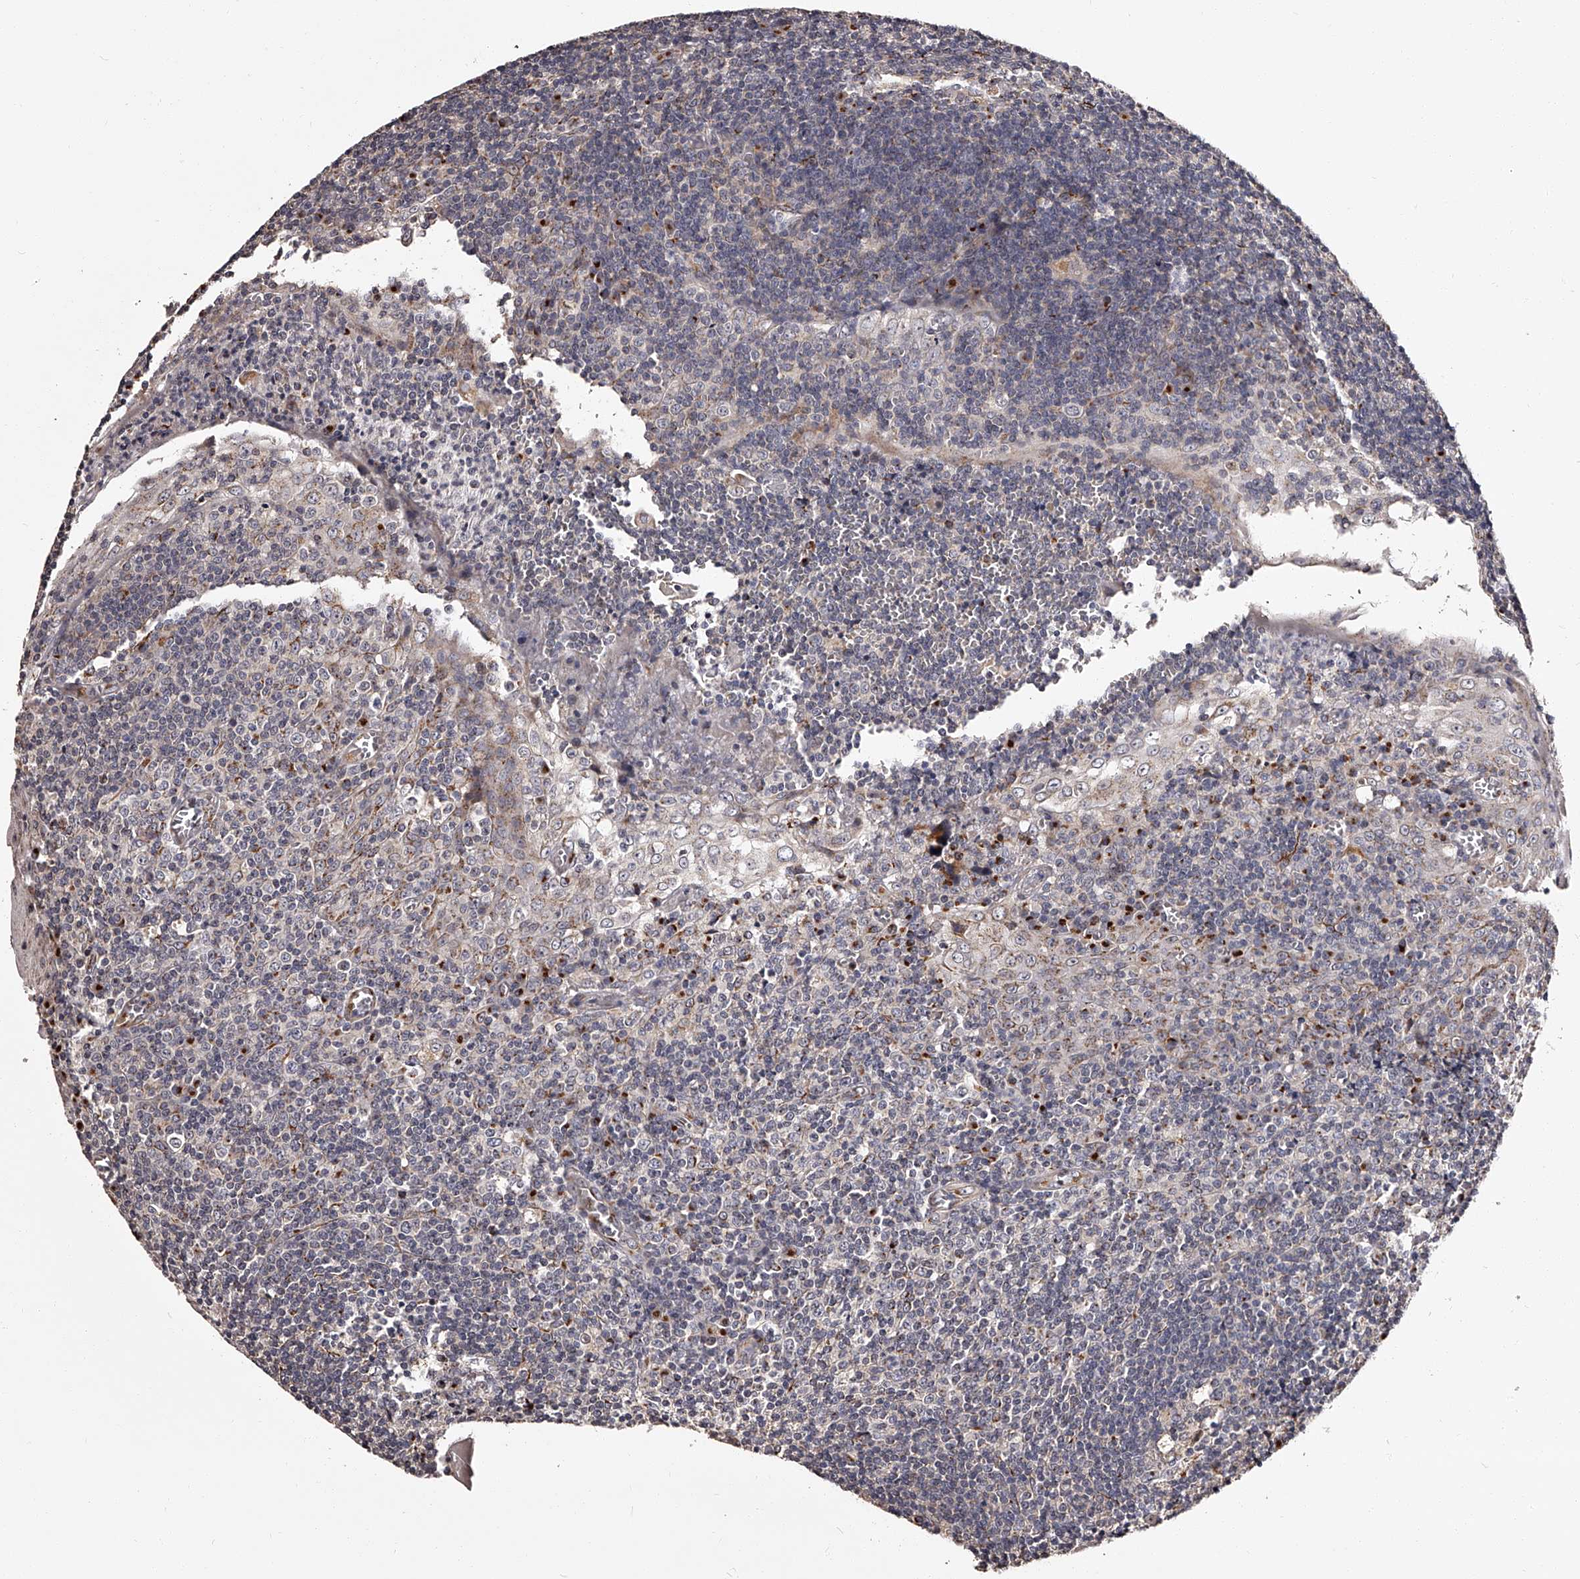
{"staining": {"intensity": "negative", "quantity": "none", "location": "none"}, "tissue": "tonsil", "cell_type": "Germinal center cells", "image_type": "normal", "snomed": [{"axis": "morphology", "description": "Normal tissue, NOS"}, {"axis": "topography", "description": "Tonsil"}], "caption": "A high-resolution micrograph shows immunohistochemistry staining of normal tonsil, which displays no significant positivity in germinal center cells.", "gene": "RSC1A1", "patient": {"sex": "male", "age": 37}}